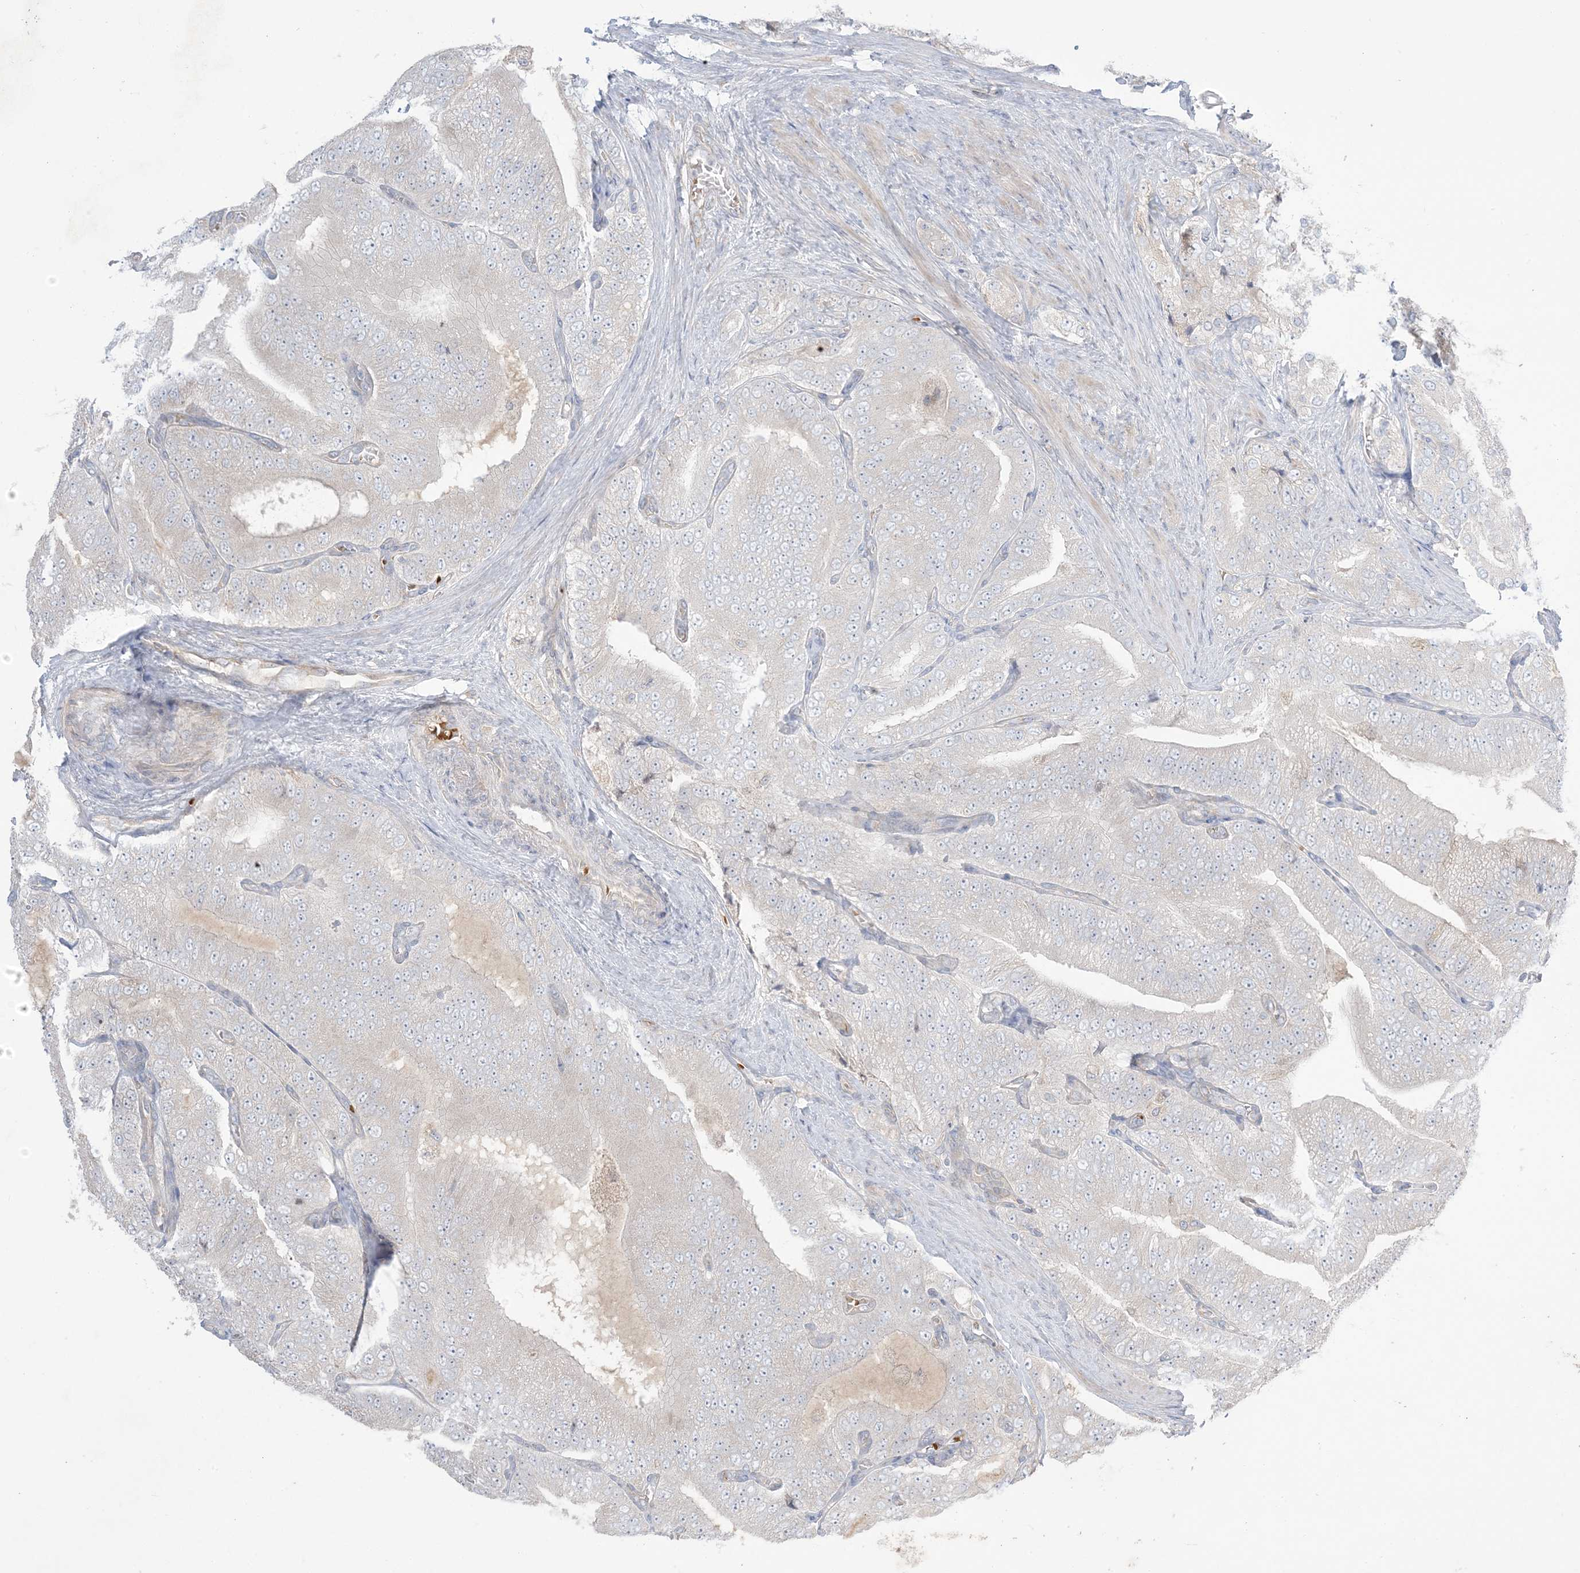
{"staining": {"intensity": "negative", "quantity": "none", "location": "none"}, "tissue": "prostate cancer", "cell_type": "Tumor cells", "image_type": "cancer", "snomed": [{"axis": "morphology", "description": "Adenocarcinoma, High grade"}, {"axis": "topography", "description": "Prostate"}], "caption": "High power microscopy image of an IHC photomicrograph of prostate cancer, revealing no significant staining in tumor cells.", "gene": "MMGT1", "patient": {"sex": "male", "age": 58}}